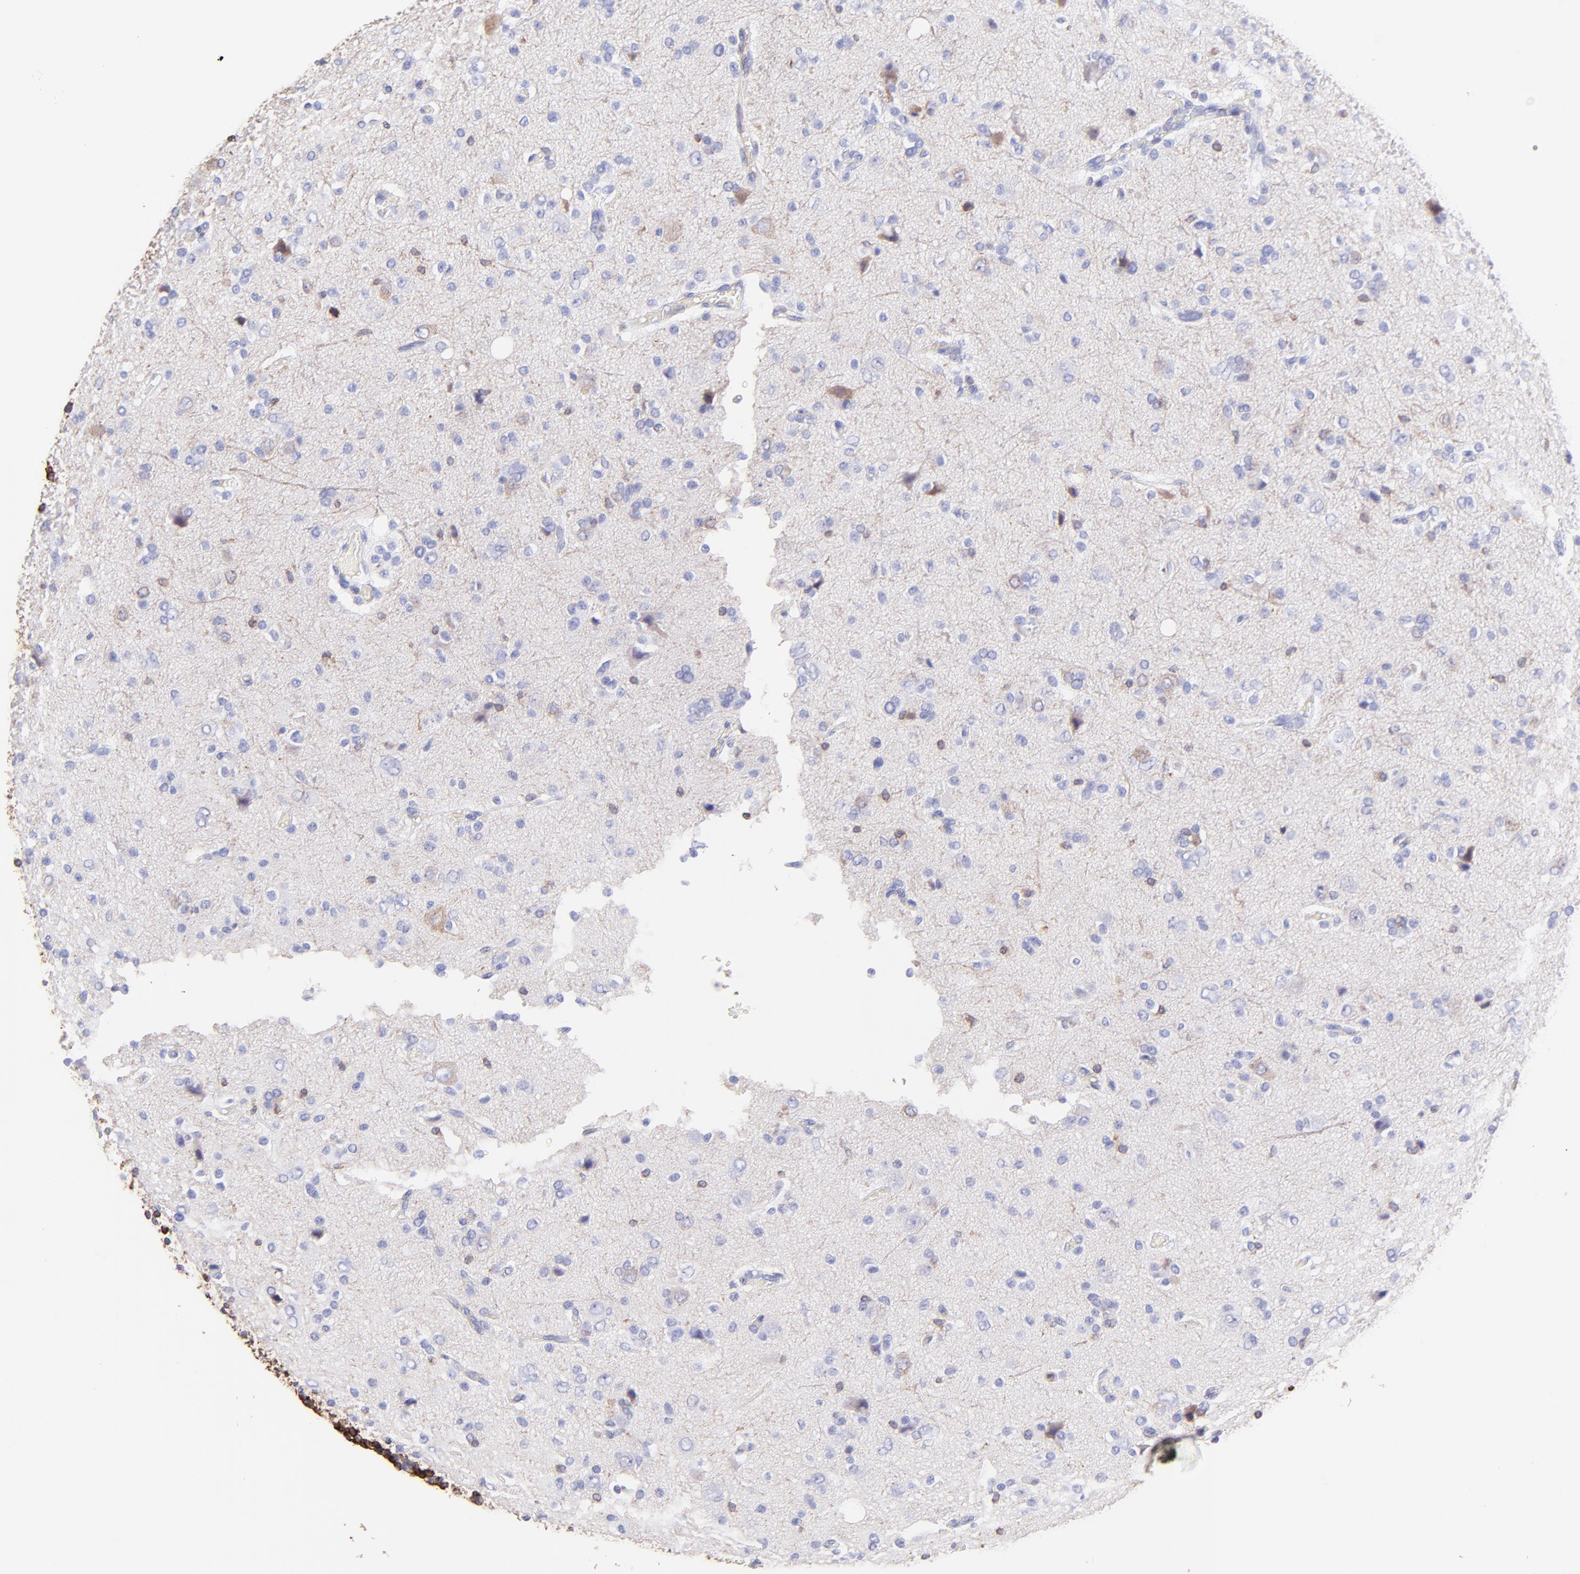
{"staining": {"intensity": "moderate", "quantity": "<25%", "location": "cytoplasmic/membranous"}, "tissue": "glioma", "cell_type": "Tumor cells", "image_type": "cancer", "snomed": [{"axis": "morphology", "description": "Glioma, malignant, High grade"}, {"axis": "topography", "description": "Brain"}], "caption": "This histopathology image displays IHC staining of human malignant glioma (high-grade), with low moderate cytoplasmic/membranous expression in about <25% of tumor cells.", "gene": "IRAG2", "patient": {"sex": "male", "age": 47}}